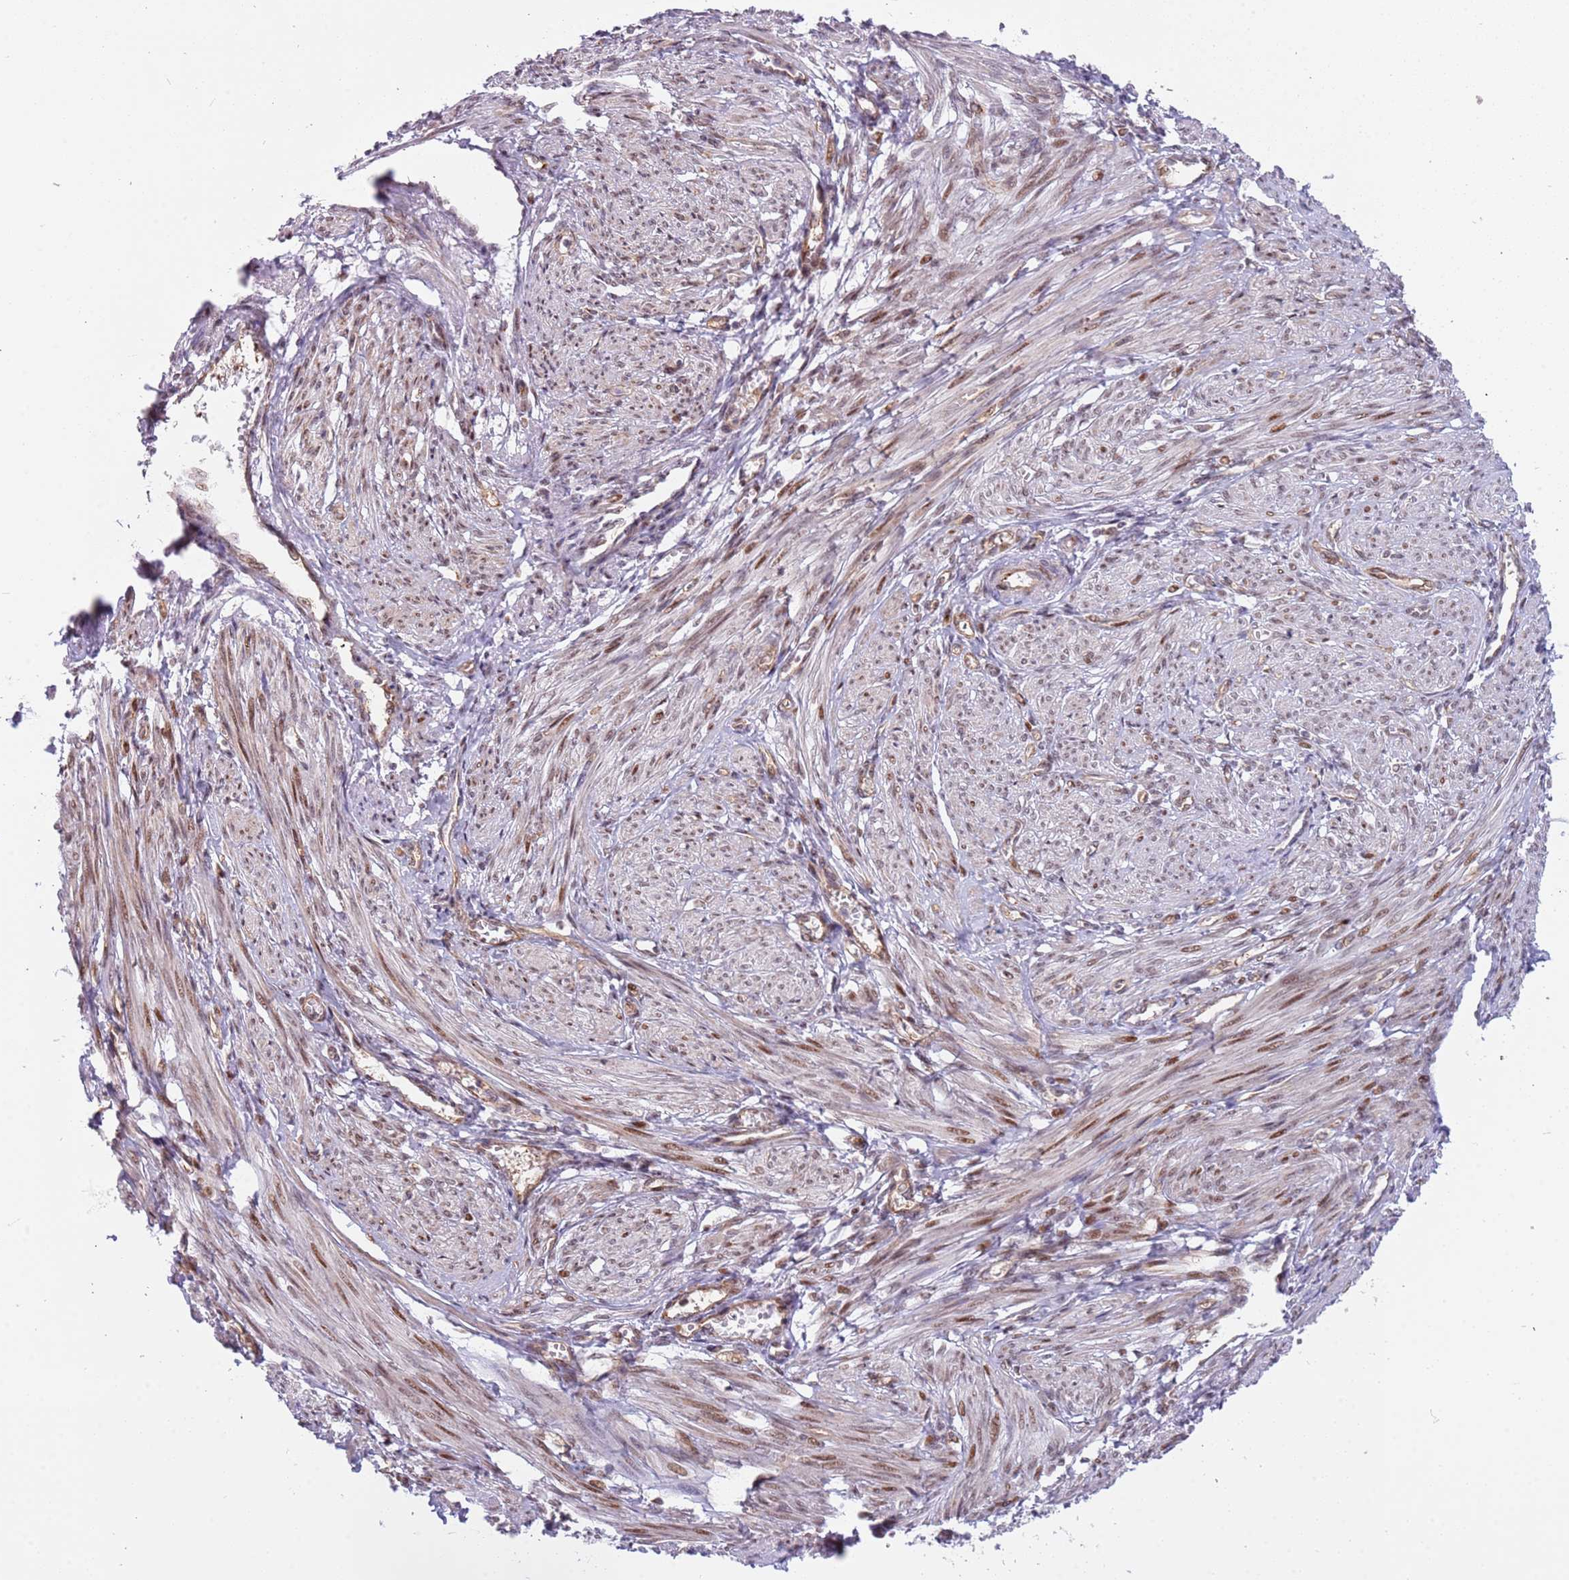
{"staining": {"intensity": "moderate", "quantity": "25%-75%", "location": "cytoplasmic/membranous,nuclear"}, "tissue": "smooth muscle", "cell_type": "Smooth muscle cells", "image_type": "normal", "snomed": [{"axis": "morphology", "description": "Normal tissue, NOS"}, {"axis": "topography", "description": "Smooth muscle"}], "caption": "Protein positivity by immunohistochemistry demonstrates moderate cytoplasmic/membranous,nuclear positivity in approximately 25%-75% of smooth muscle cells in benign smooth muscle.", "gene": "LRMDA", "patient": {"sex": "female", "age": 39}}